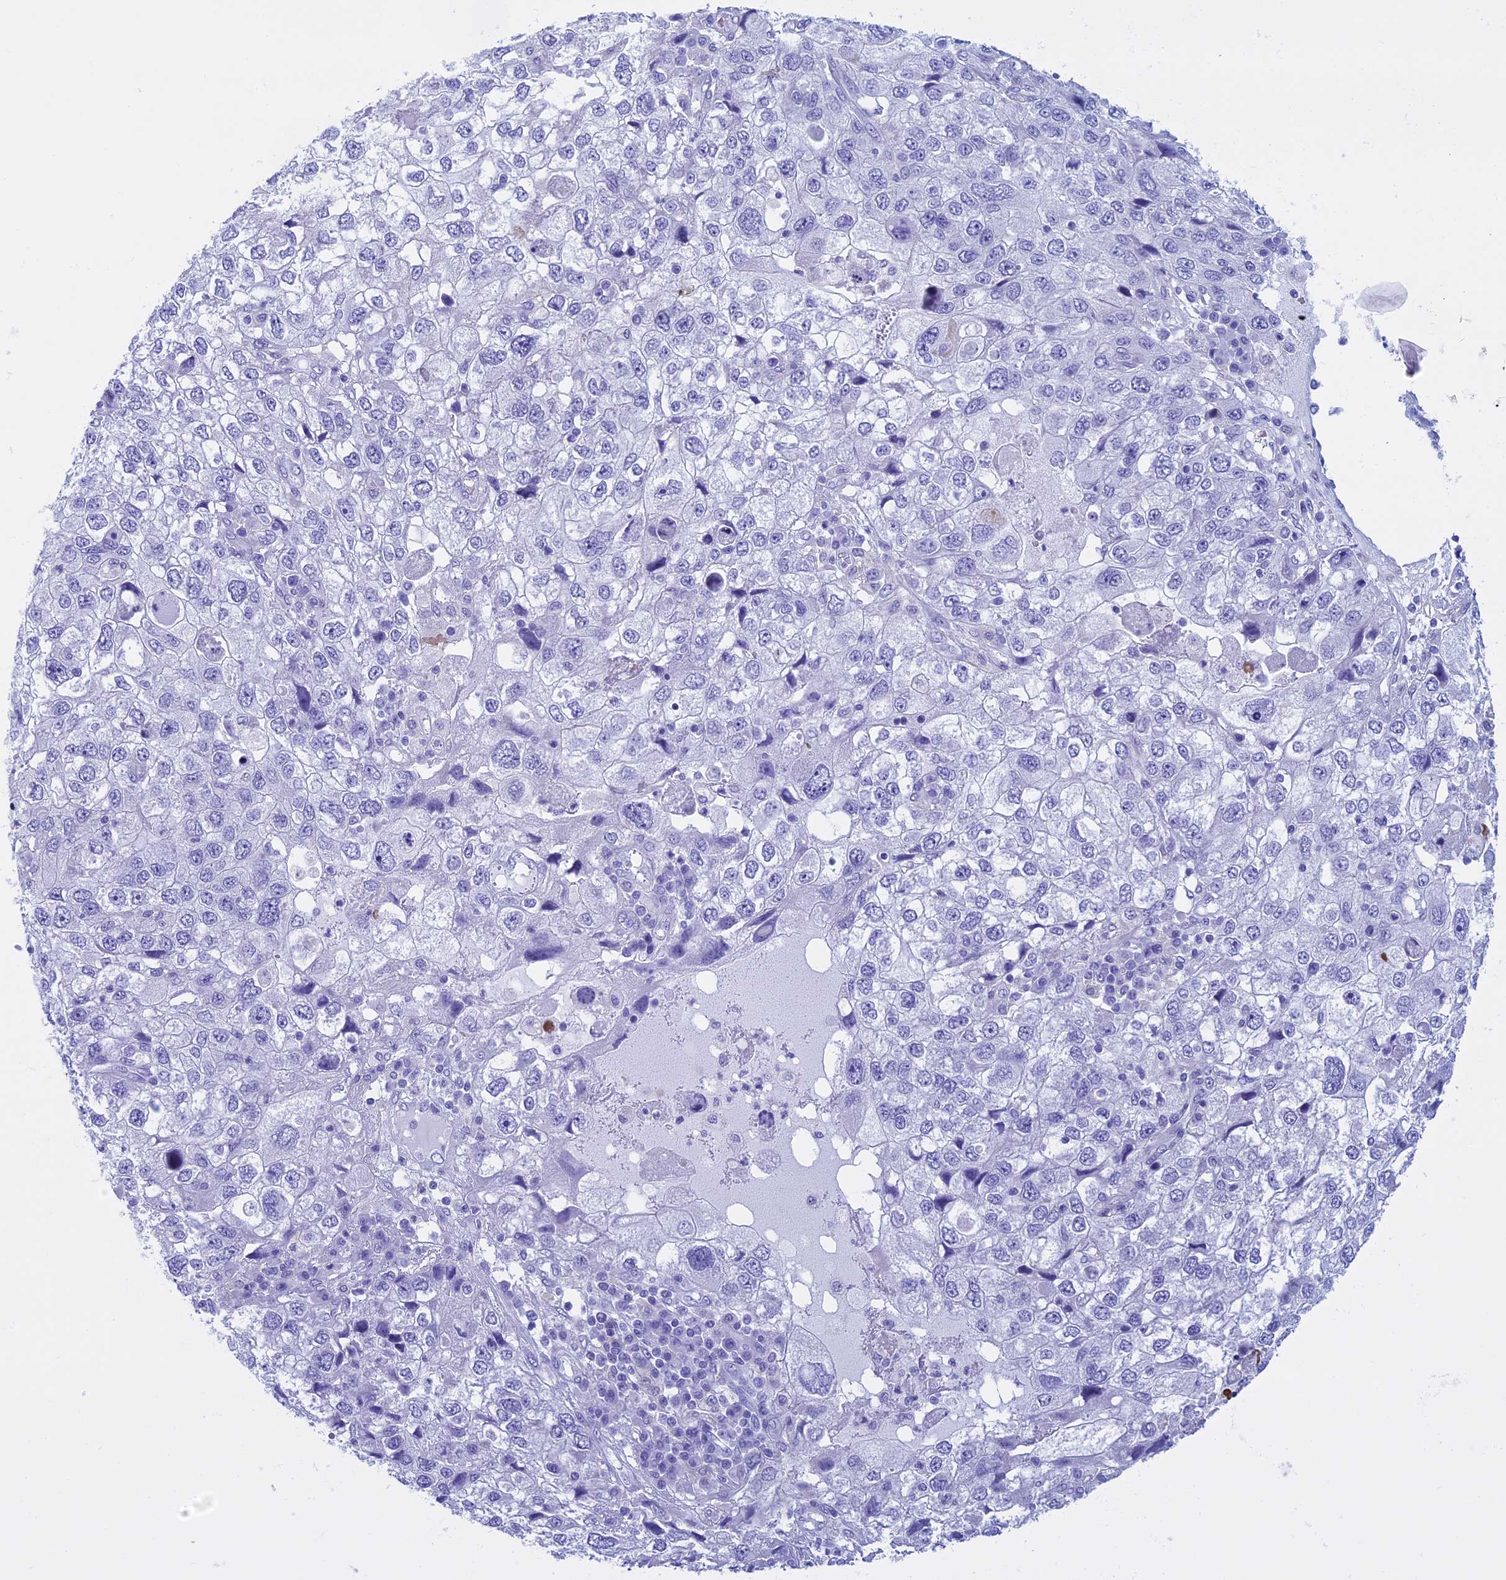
{"staining": {"intensity": "negative", "quantity": "none", "location": "none"}, "tissue": "endometrial cancer", "cell_type": "Tumor cells", "image_type": "cancer", "snomed": [{"axis": "morphology", "description": "Adenocarcinoma, NOS"}, {"axis": "topography", "description": "Endometrium"}], "caption": "Human endometrial cancer (adenocarcinoma) stained for a protein using immunohistochemistry exhibits no staining in tumor cells.", "gene": "FAM169A", "patient": {"sex": "female", "age": 49}}